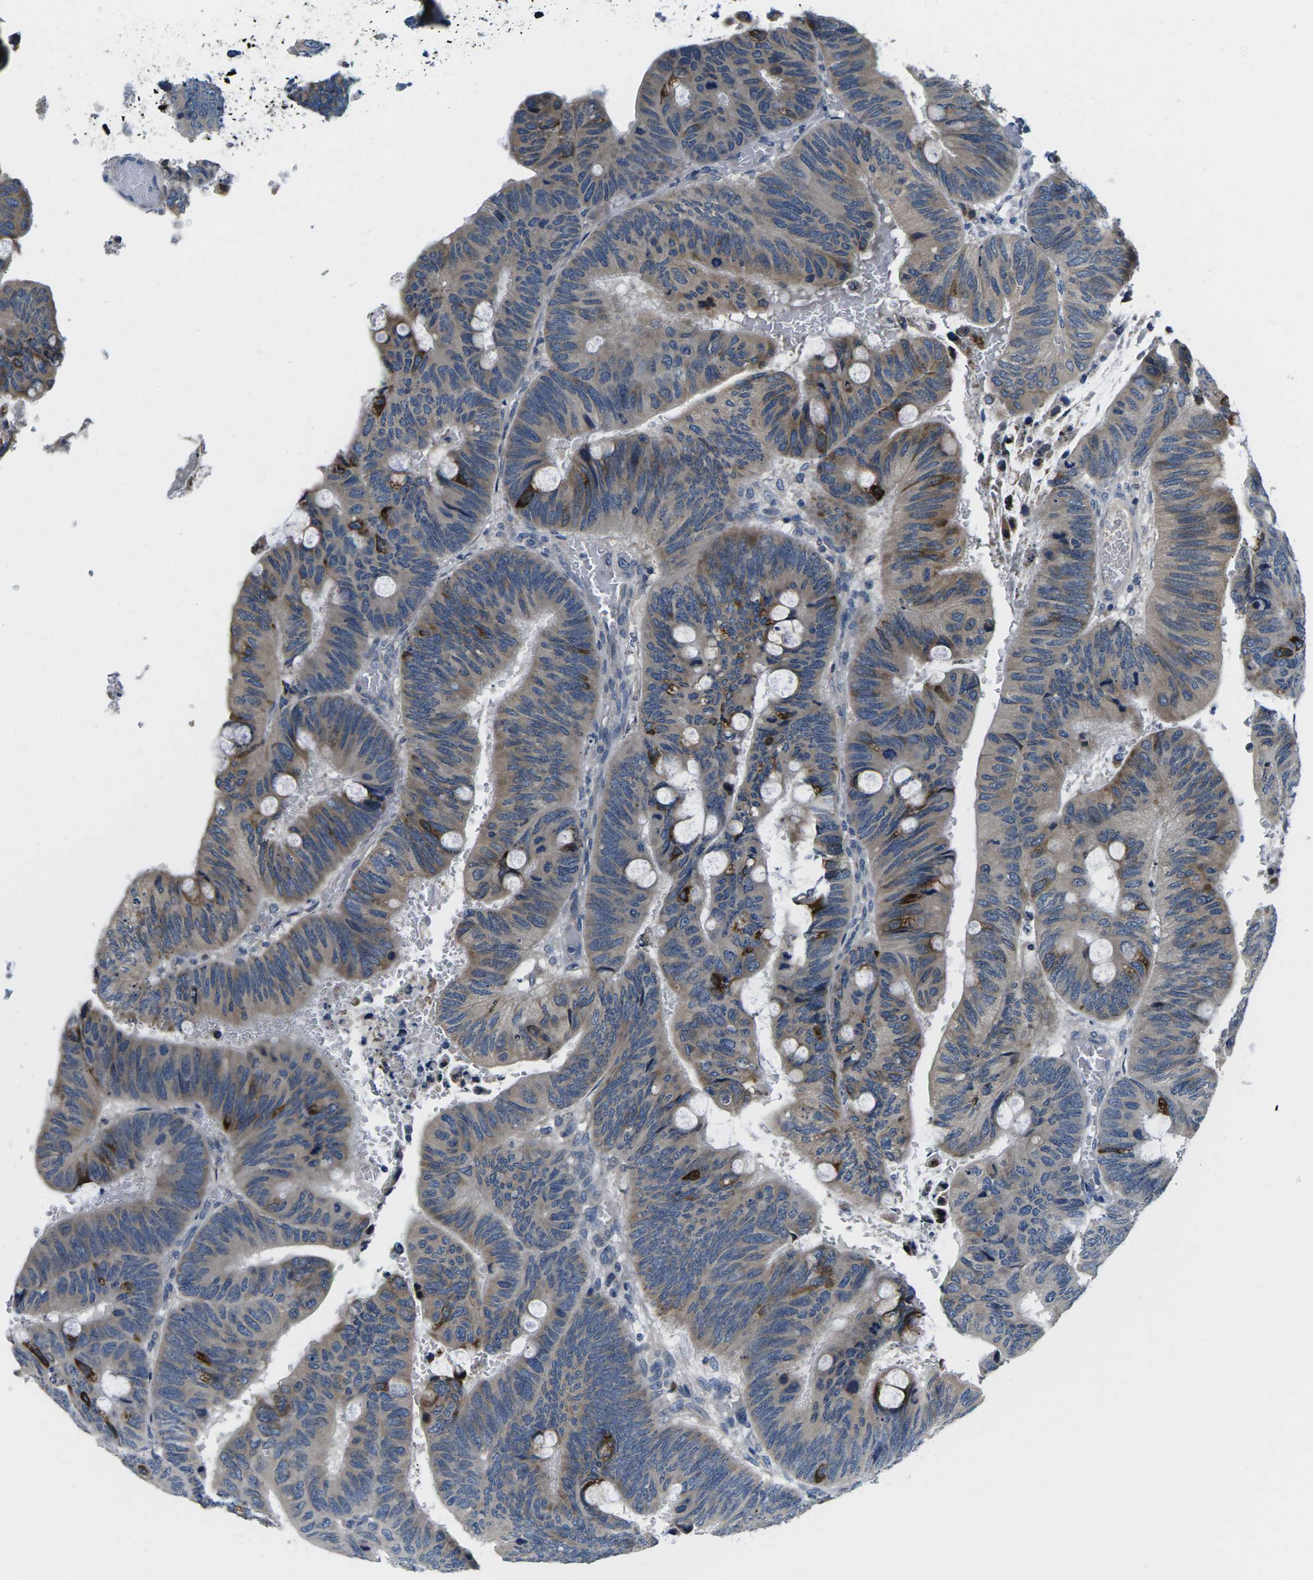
{"staining": {"intensity": "weak", "quantity": "25%-75%", "location": "cytoplasmic/membranous"}, "tissue": "colorectal cancer", "cell_type": "Tumor cells", "image_type": "cancer", "snomed": [{"axis": "morphology", "description": "Normal tissue, NOS"}, {"axis": "morphology", "description": "Adenocarcinoma, NOS"}, {"axis": "topography", "description": "Rectum"}], "caption": "Immunohistochemistry (DAB (3,3'-diaminobenzidine)) staining of human colorectal cancer demonstrates weak cytoplasmic/membranous protein positivity in about 25%-75% of tumor cells.", "gene": "ERGIC3", "patient": {"sex": "male", "age": 92}}